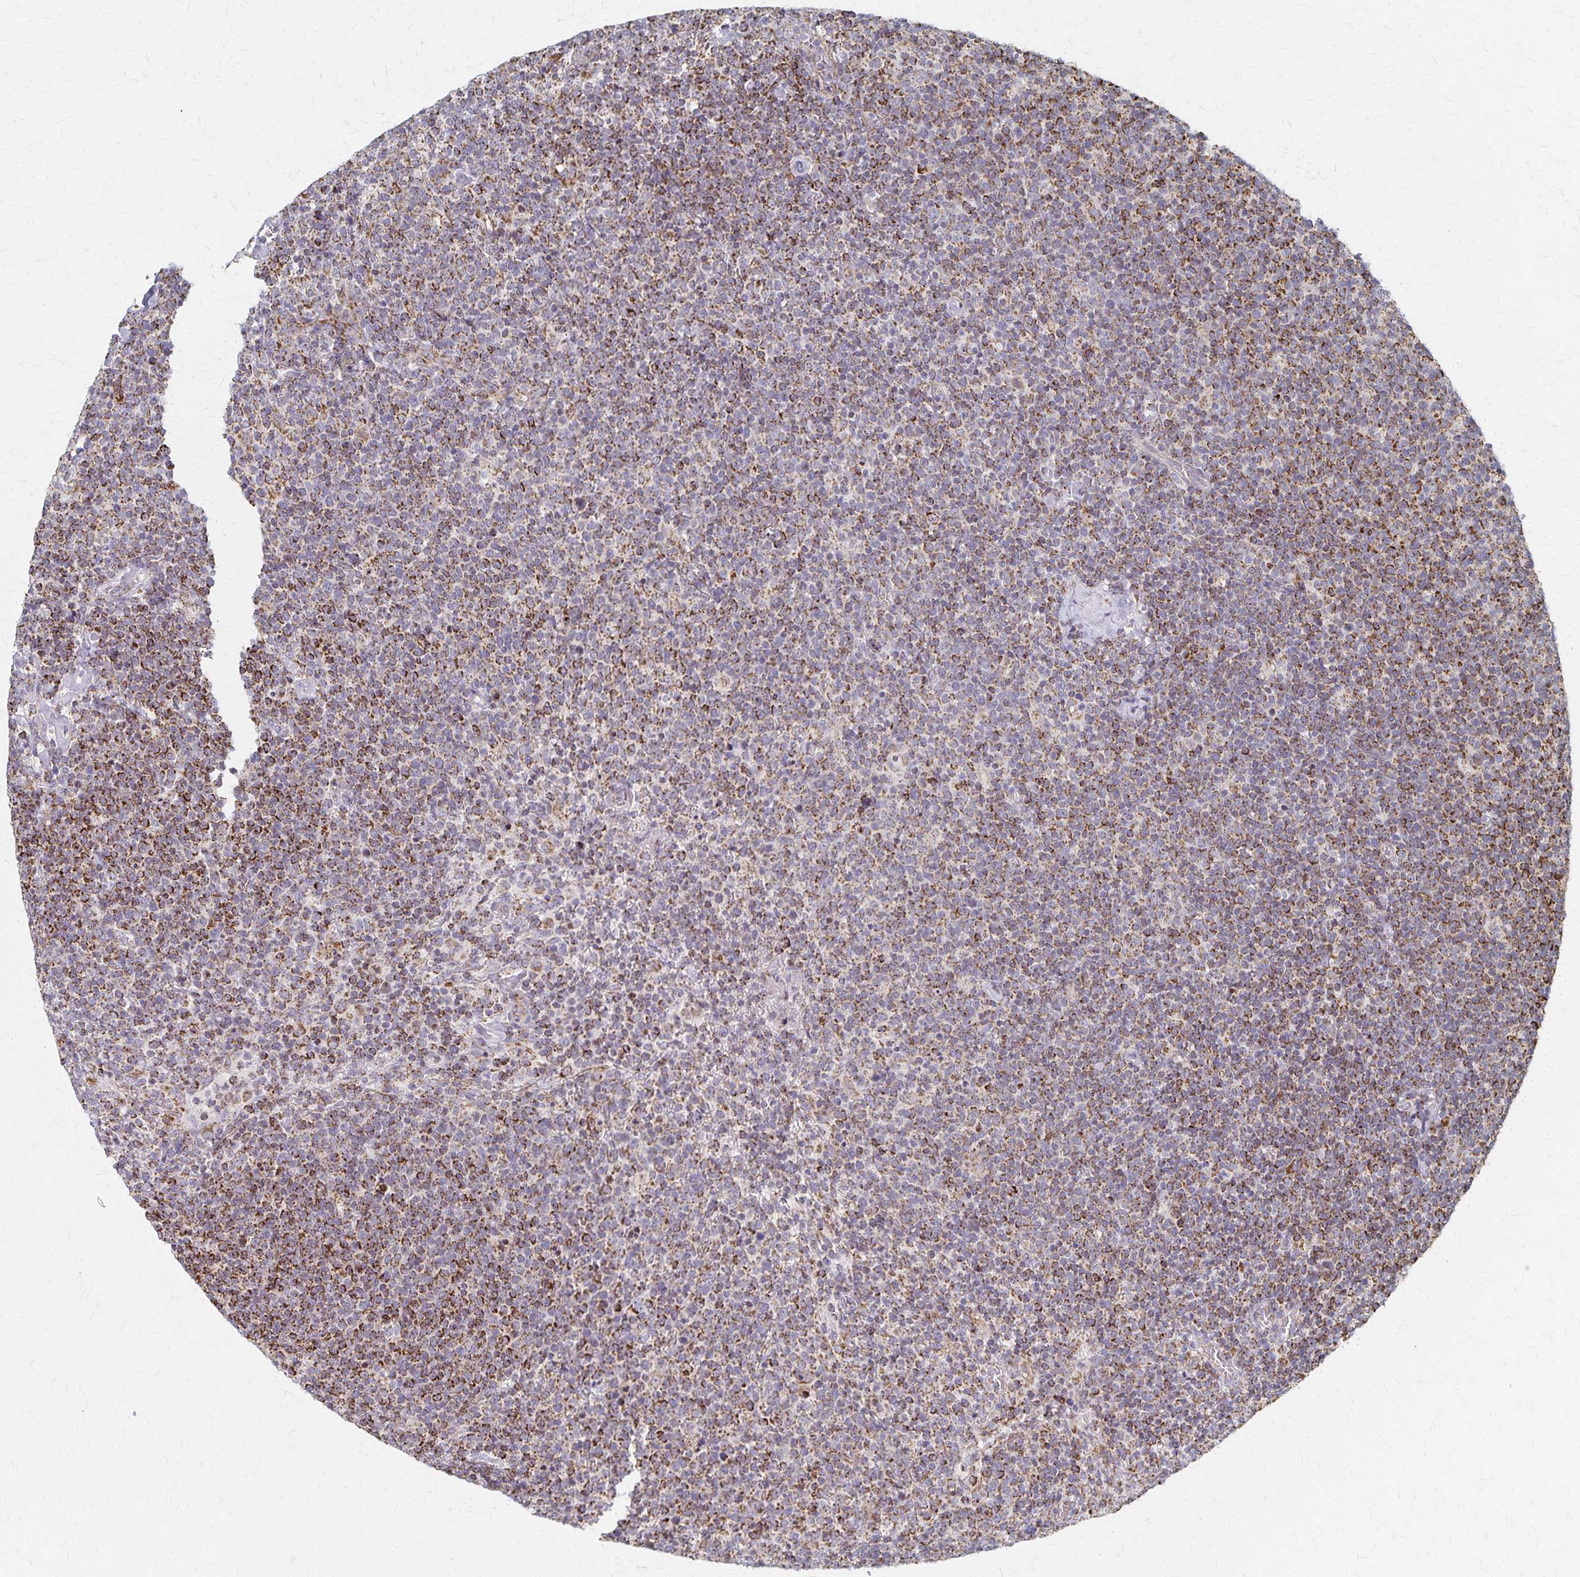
{"staining": {"intensity": "strong", "quantity": ">75%", "location": "cytoplasmic/membranous"}, "tissue": "lymphoma", "cell_type": "Tumor cells", "image_type": "cancer", "snomed": [{"axis": "morphology", "description": "Malignant lymphoma, non-Hodgkin's type, High grade"}, {"axis": "topography", "description": "Lymph node"}], "caption": "This histopathology image shows lymphoma stained with IHC to label a protein in brown. The cytoplasmic/membranous of tumor cells show strong positivity for the protein. Nuclei are counter-stained blue.", "gene": "DYRK4", "patient": {"sex": "male", "age": 61}}